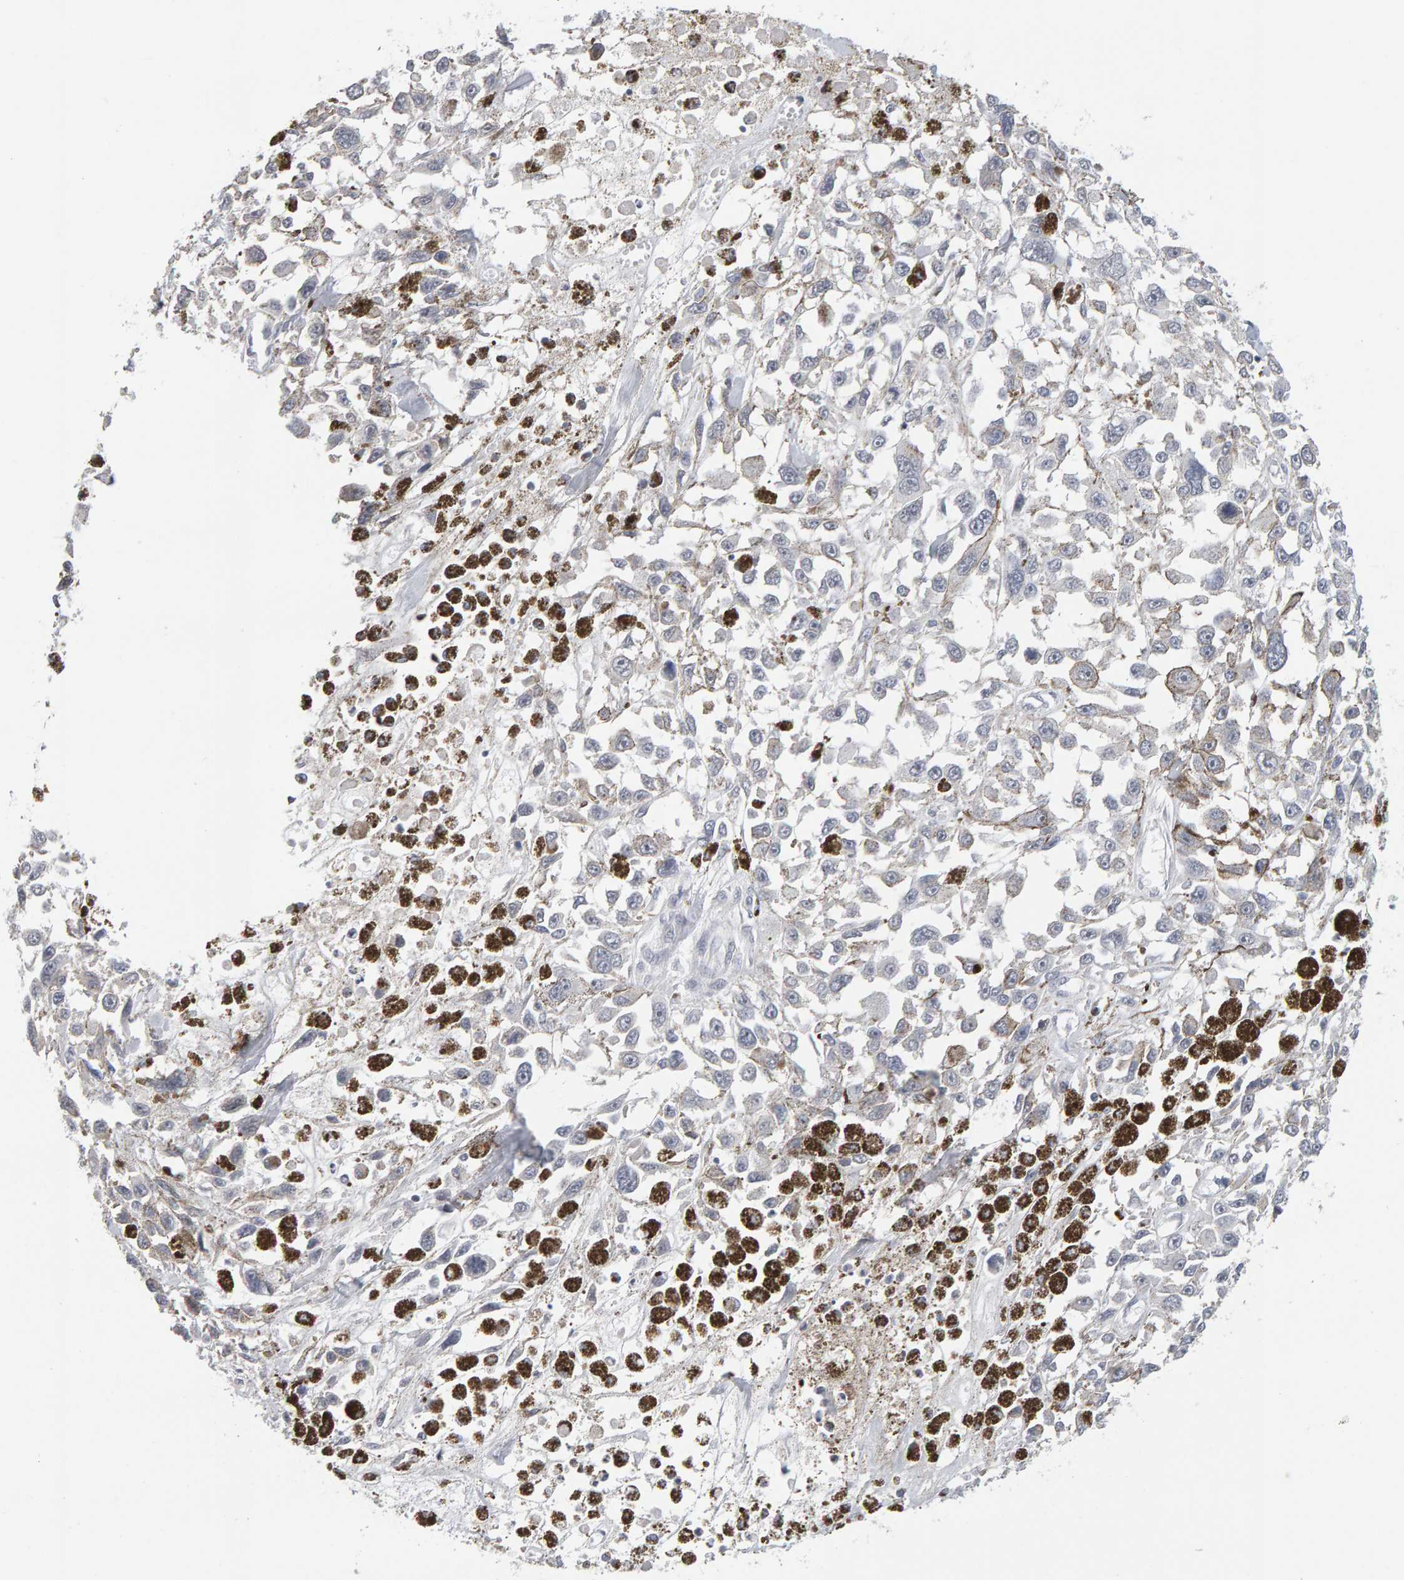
{"staining": {"intensity": "negative", "quantity": "none", "location": "none"}, "tissue": "melanoma", "cell_type": "Tumor cells", "image_type": "cancer", "snomed": [{"axis": "morphology", "description": "Malignant melanoma, Metastatic site"}, {"axis": "topography", "description": "Lymph node"}], "caption": "The IHC image has no significant positivity in tumor cells of melanoma tissue.", "gene": "HNF4A", "patient": {"sex": "male", "age": 59}}